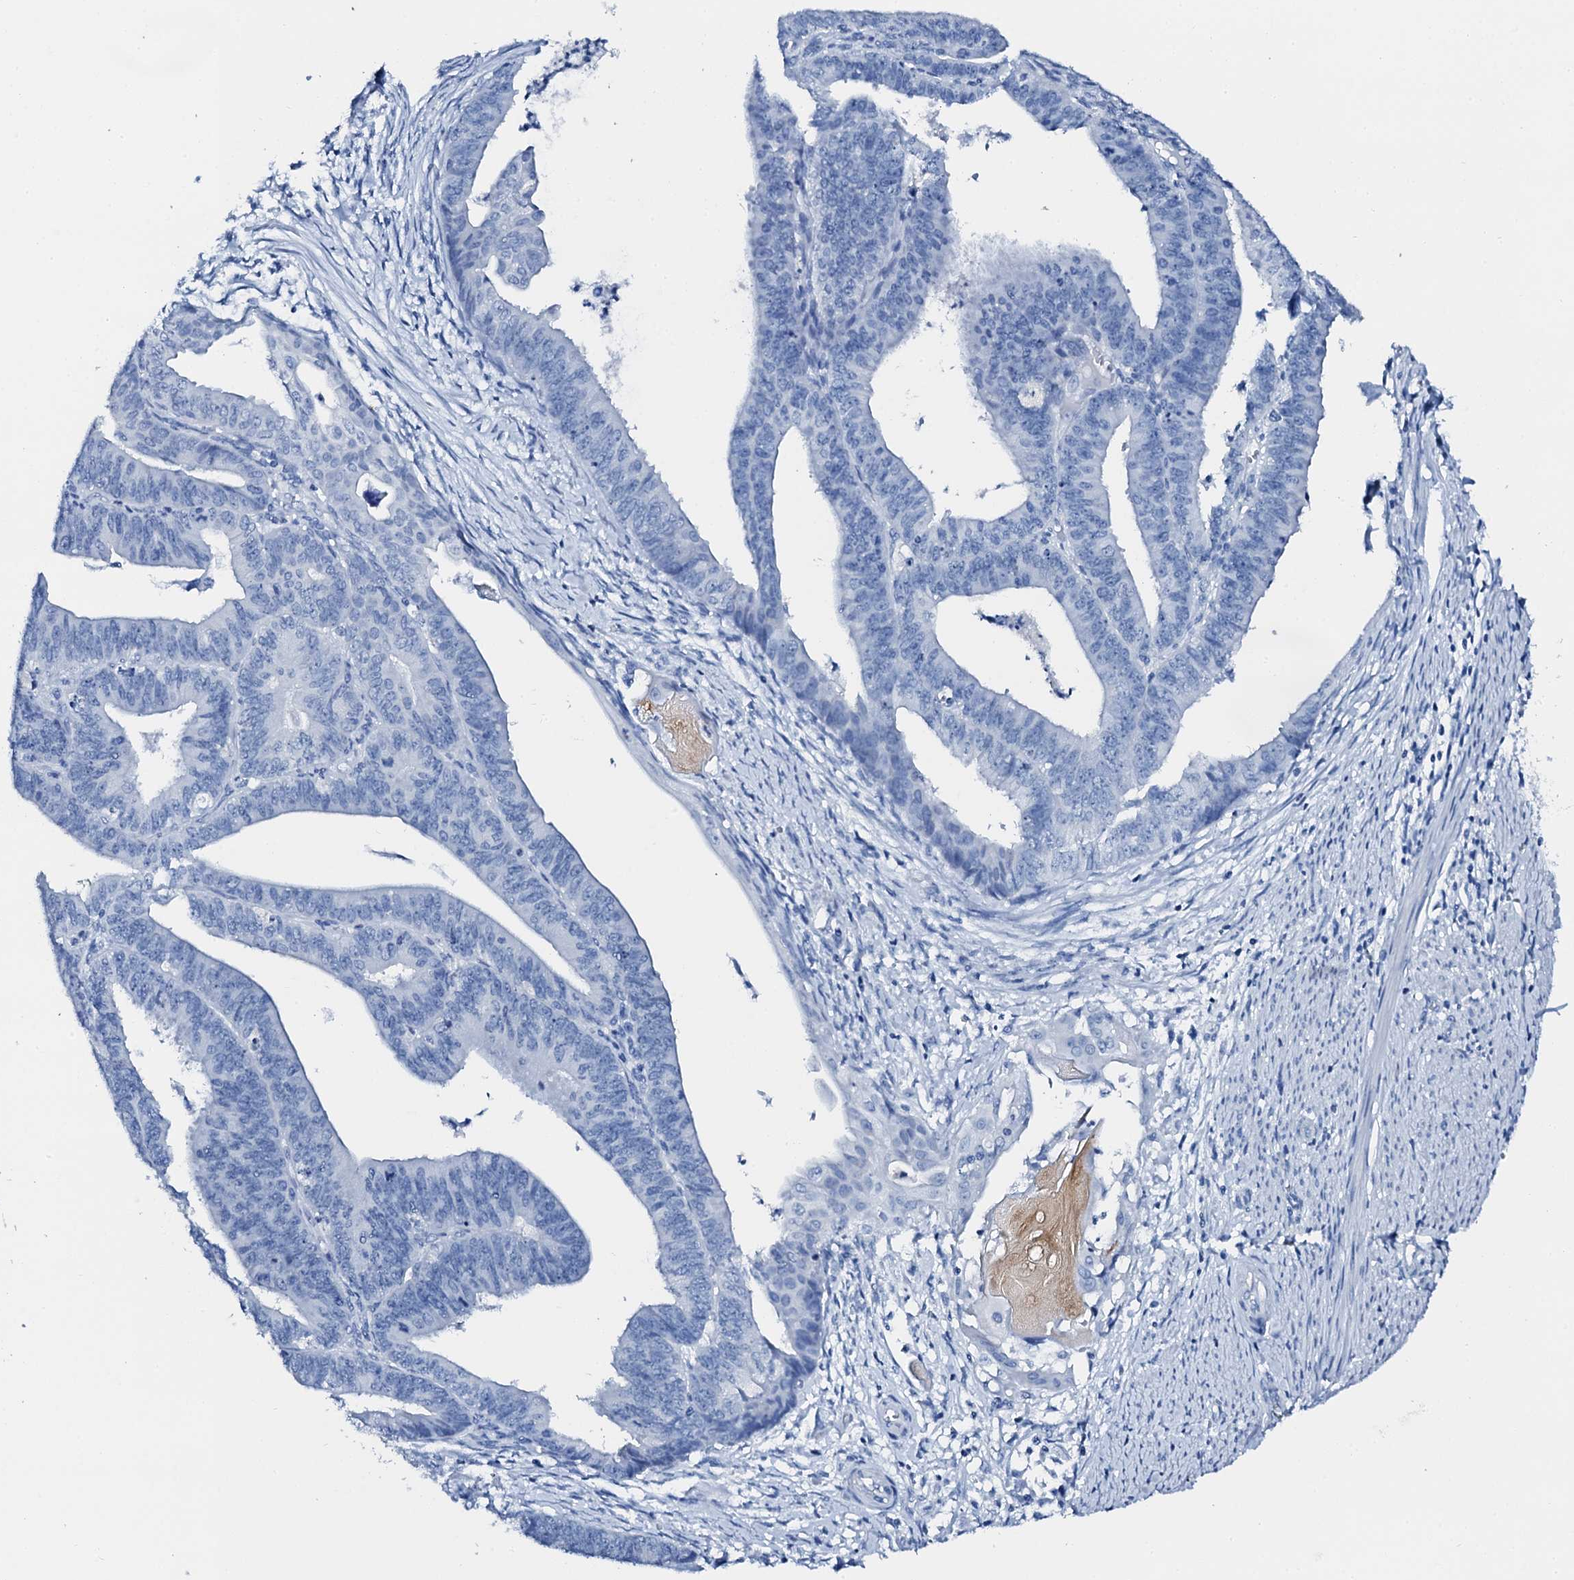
{"staining": {"intensity": "negative", "quantity": "none", "location": "none"}, "tissue": "endometrial cancer", "cell_type": "Tumor cells", "image_type": "cancer", "snomed": [{"axis": "morphology", "description": "Adenocarcinoma, NOS"}, {"axis": "topography", "description": "Endometrium"}], "caption": "DAB immunohistochemical staining of human endometrial cancer (adenocarcinoma) exhibits no significant positivity in tumor cells.", "gene": "PTH", "patient": {"sex": "female", "age": 73}}